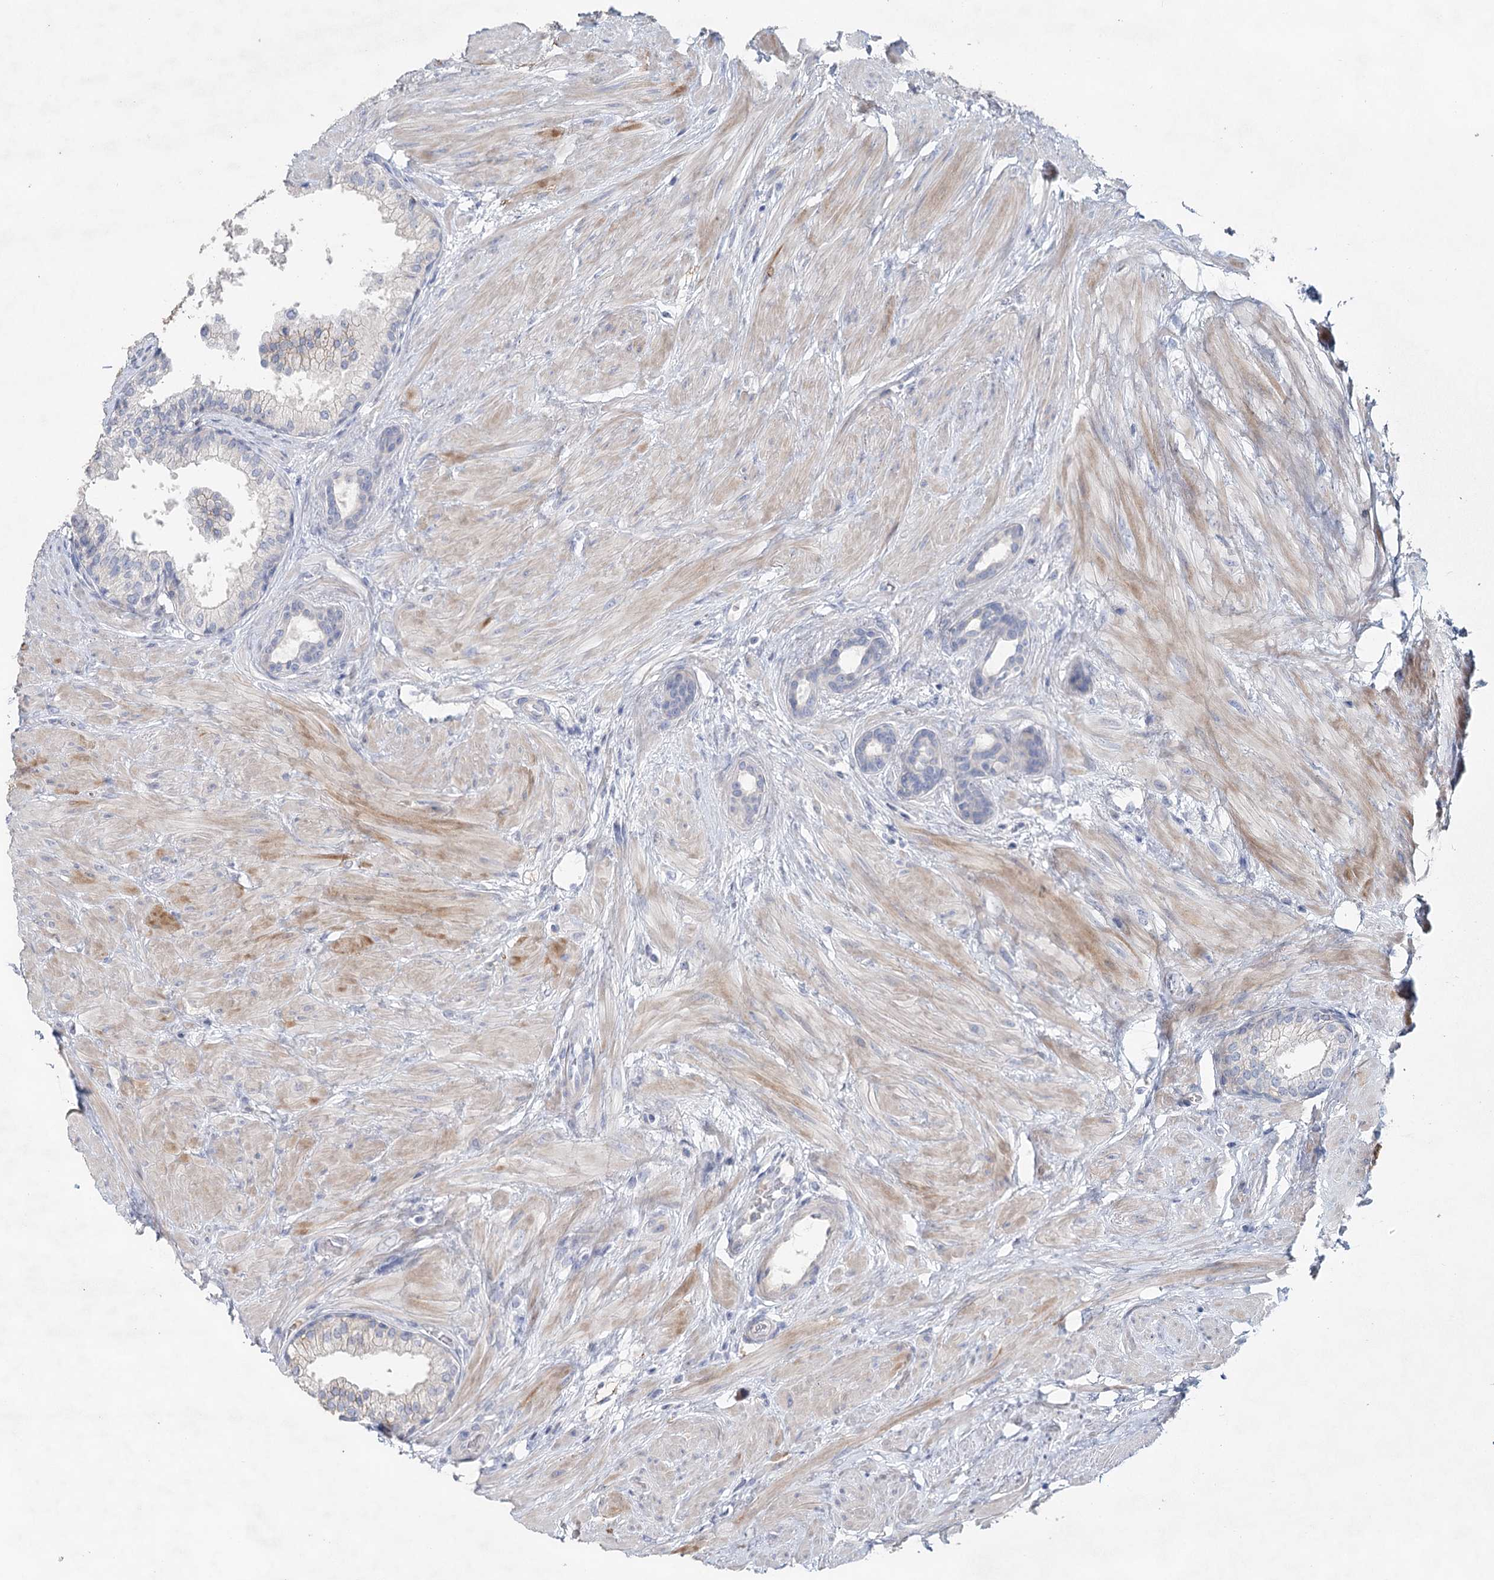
{"staining": {"intensity": "negative", "quantity": "none", "location": "none"}, "tissue": "prostate", "cell_type": "Glandular cells", "image_type": "normal", "snomed": [{"axis": "morphology", "description": "Normal tissue, NOS"}, {"axis": "topography", "description": "Prostate"}], "caption": "Benign prostate was stained to show a protein in brown. There is no significant staining in glandular cells. Brightfield microscopy of immunohistochemistry stained with DAB (3,3'-diaminobenzidine) (brown) and hematoxylin (blue), captured at high magnification.", "gene": "MYL6B", "patient": {"sex": "male", "age": 48}}